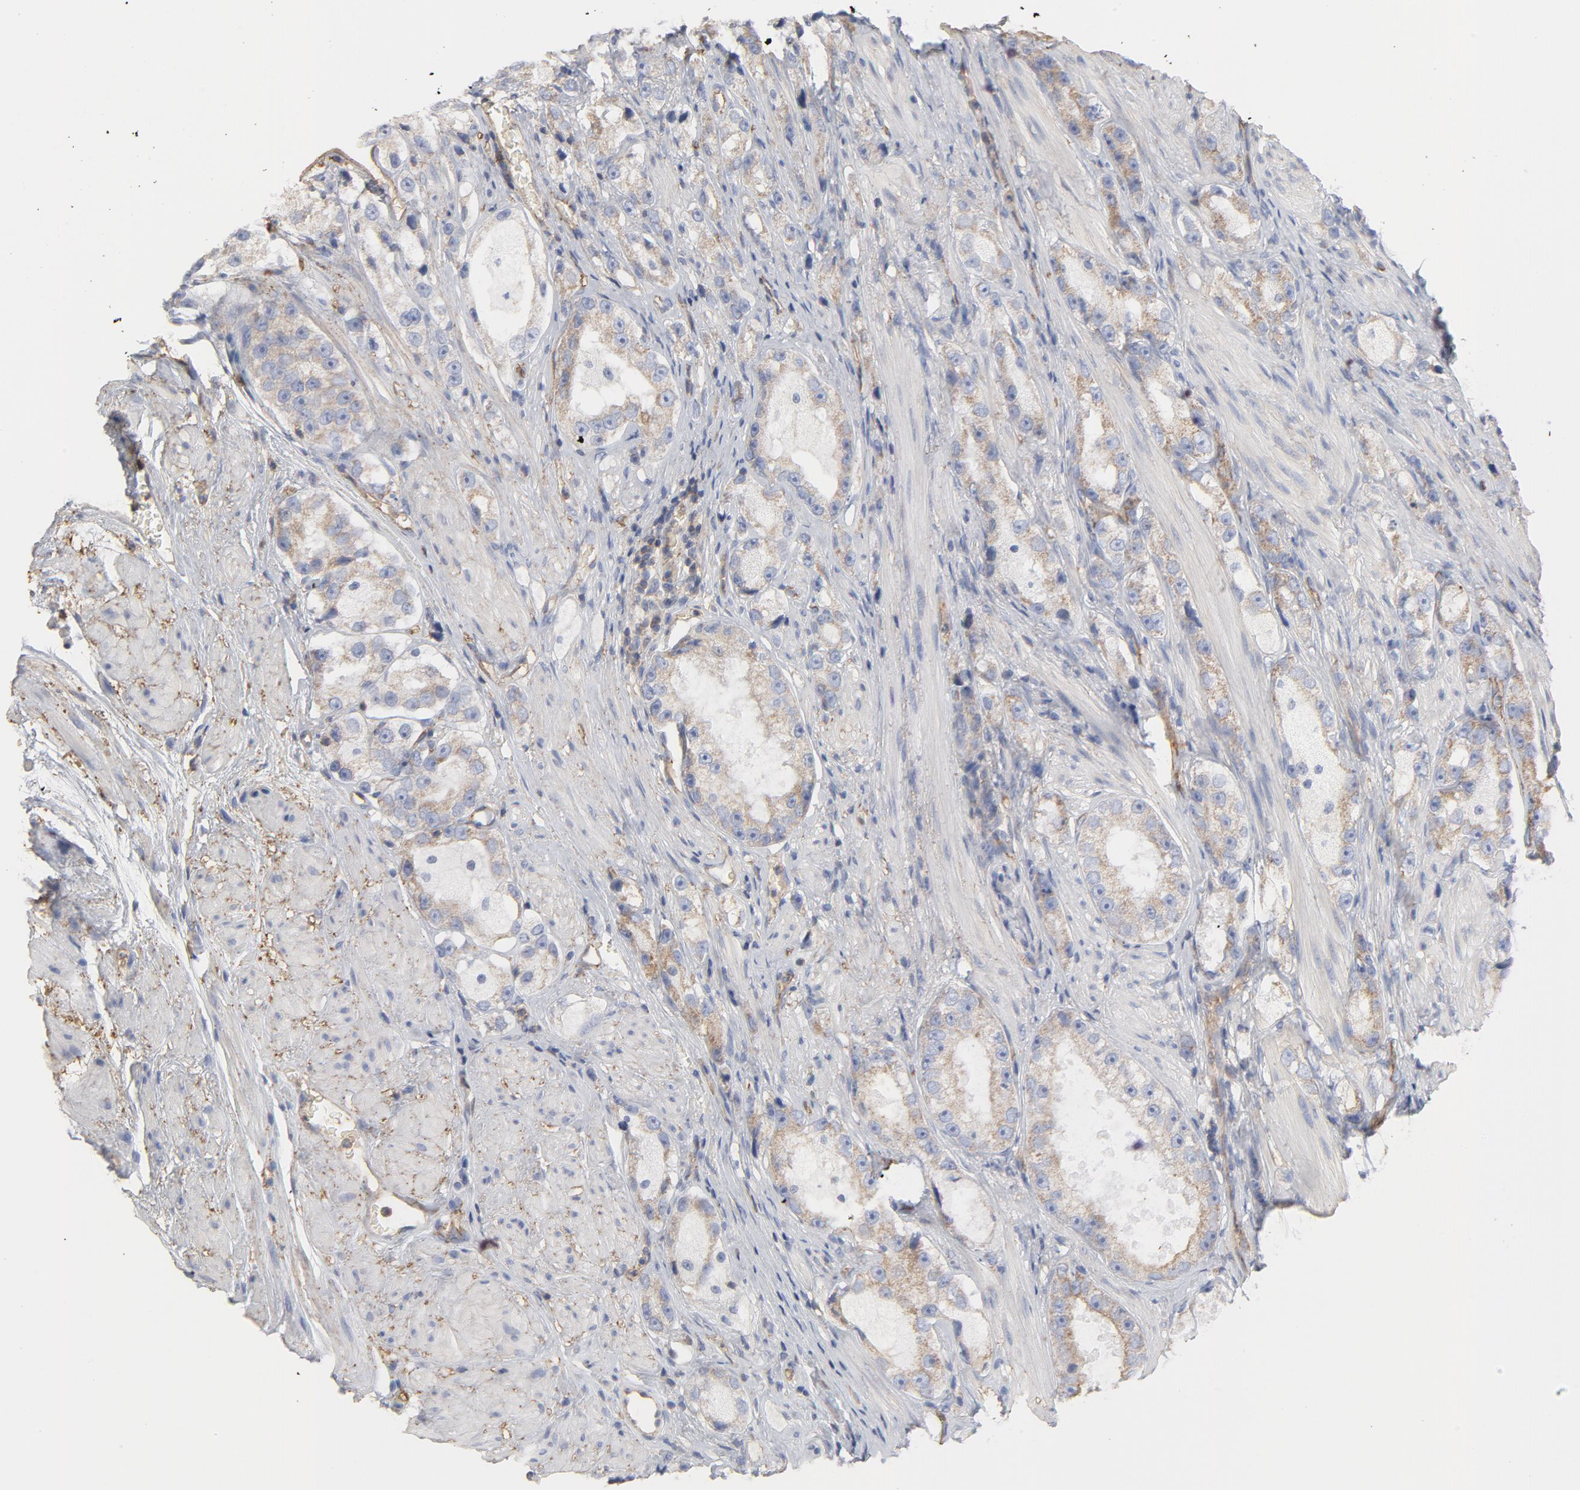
{"staining": {"intensity": "weak", "quantity": ">75%", "location": "cytoplasmic/membranous"}, "tissue": "prostate cancer", "cell_type": "Tumor cells", "image_type": "cancer", "snomed": [{"axis": "morphology", "description": "Adenocarcinoma, High grade"}, {"axis": "topography", "description": "Prostate"}], "caption": "Human prostate cancer (adenocarcinoma (high-grade)) stained for a protein (brown) shows weak cytoplasmic/membranous positive positivity in approximately >75% of tumor cells.", "gene": "OXA1L", "patient": {"sex": "male", "age": 63}}